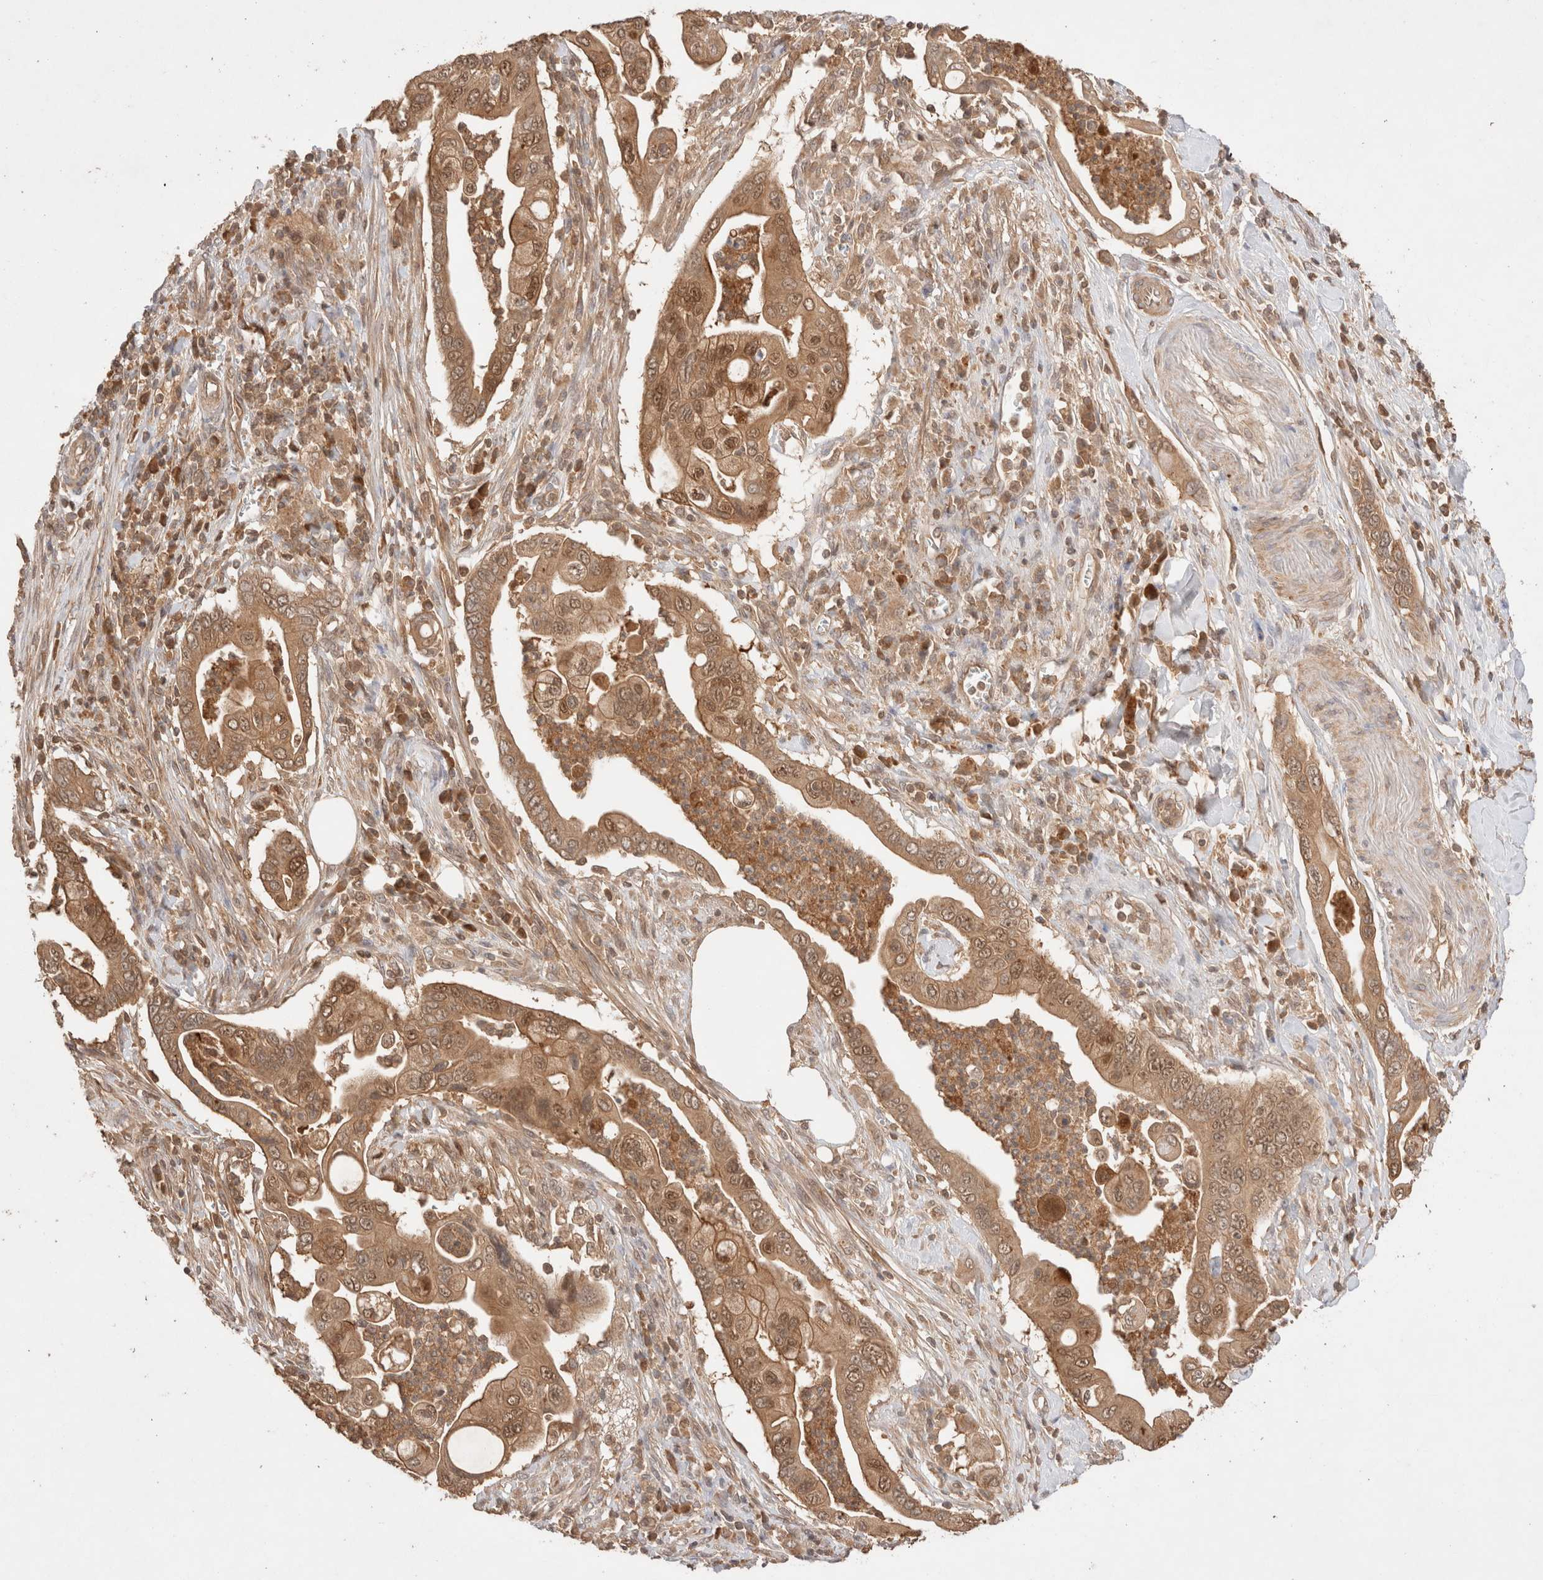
{"staining": {"intensity": "moderate", "quantity": ">75%", "location": "cytoplasmic/membranous,nuclear"}, "tissue": "pancreatic cancer", "cell_type": "Tumor cells", "image_type": "cancer", "snomed": [{"axis": "morphology", "description": "Adenocarcinoma, NOS"}, {"axis": "topography", "description": "Pancreas"}], "caption": "The histopathology image reveals immunohistochemical staining of adenocarcinoma (pancreatic). There is moderate cytoplasmic/membranous and nuclear positivity is identified in about >75% of tumor cells. The protein is shown in brown color, while the nuclei are stained blue.", "gene": "CARNMT1", "patient": {"sex": "male", "age": 78}}